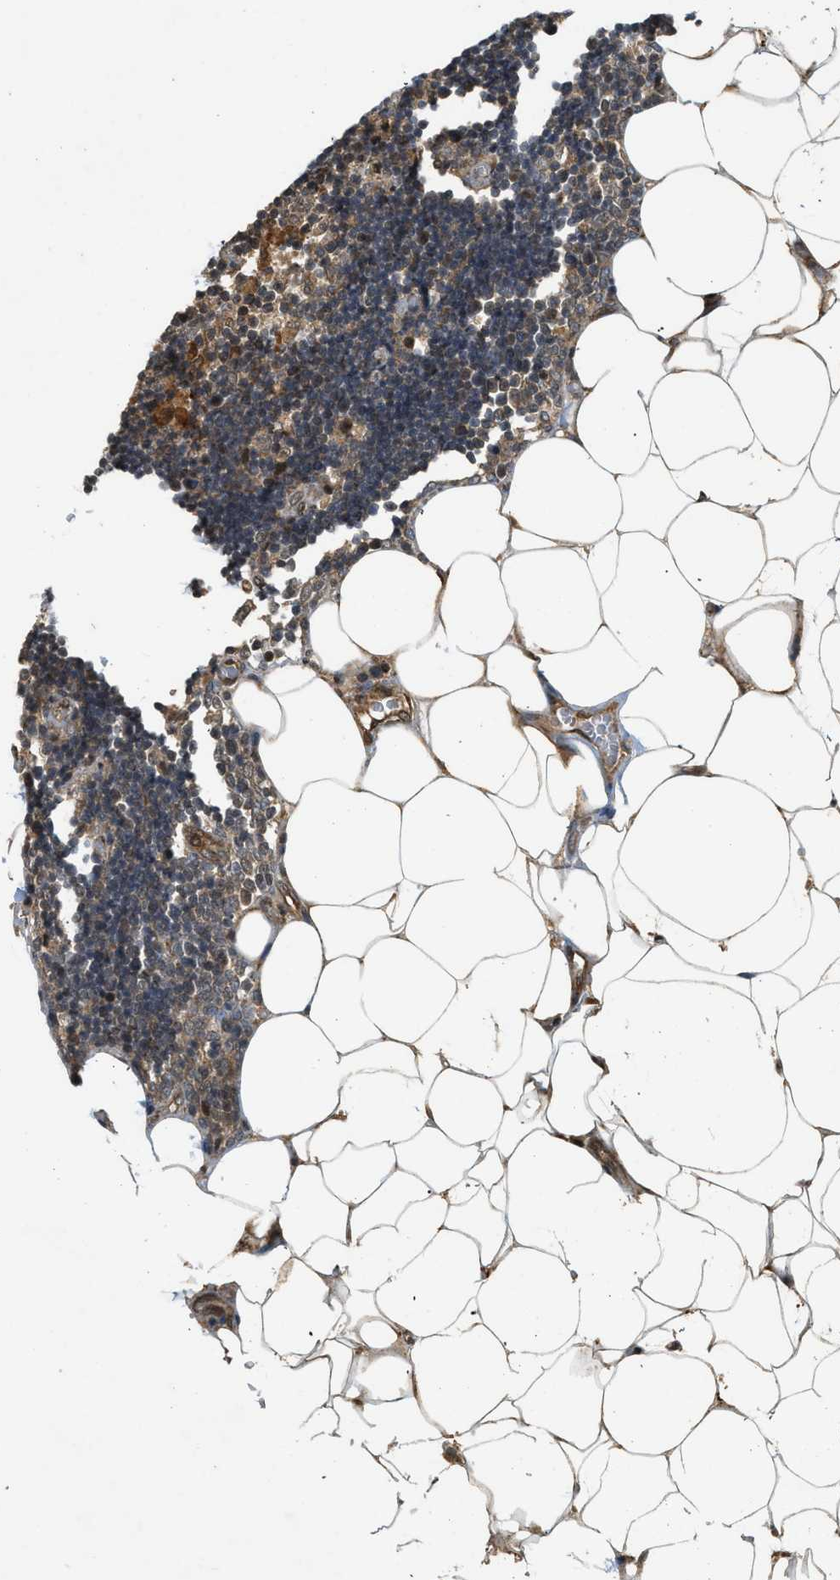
{"staining": {"intensity": "moderate", "quantity": "25%-75%", "location": "cytoplasmic/membranous,nuclear"}, "tissue": "lymph node", "cell_type": "Germinal center cells", "image_type": "normal", "snomed": [{"axis": "morphology", "description": "Normal tissue, NOS"}, {"axis": "topography", "description": "Lymph node"}], "caption": "A histopathology image of human lymph node stained for a protein reveals moderate cytoplasmic/membranous,nuclear brown staining in germinal center cells.", "gene": "EIF2AK3", "patient": {"sex": "male", "age": 33}}